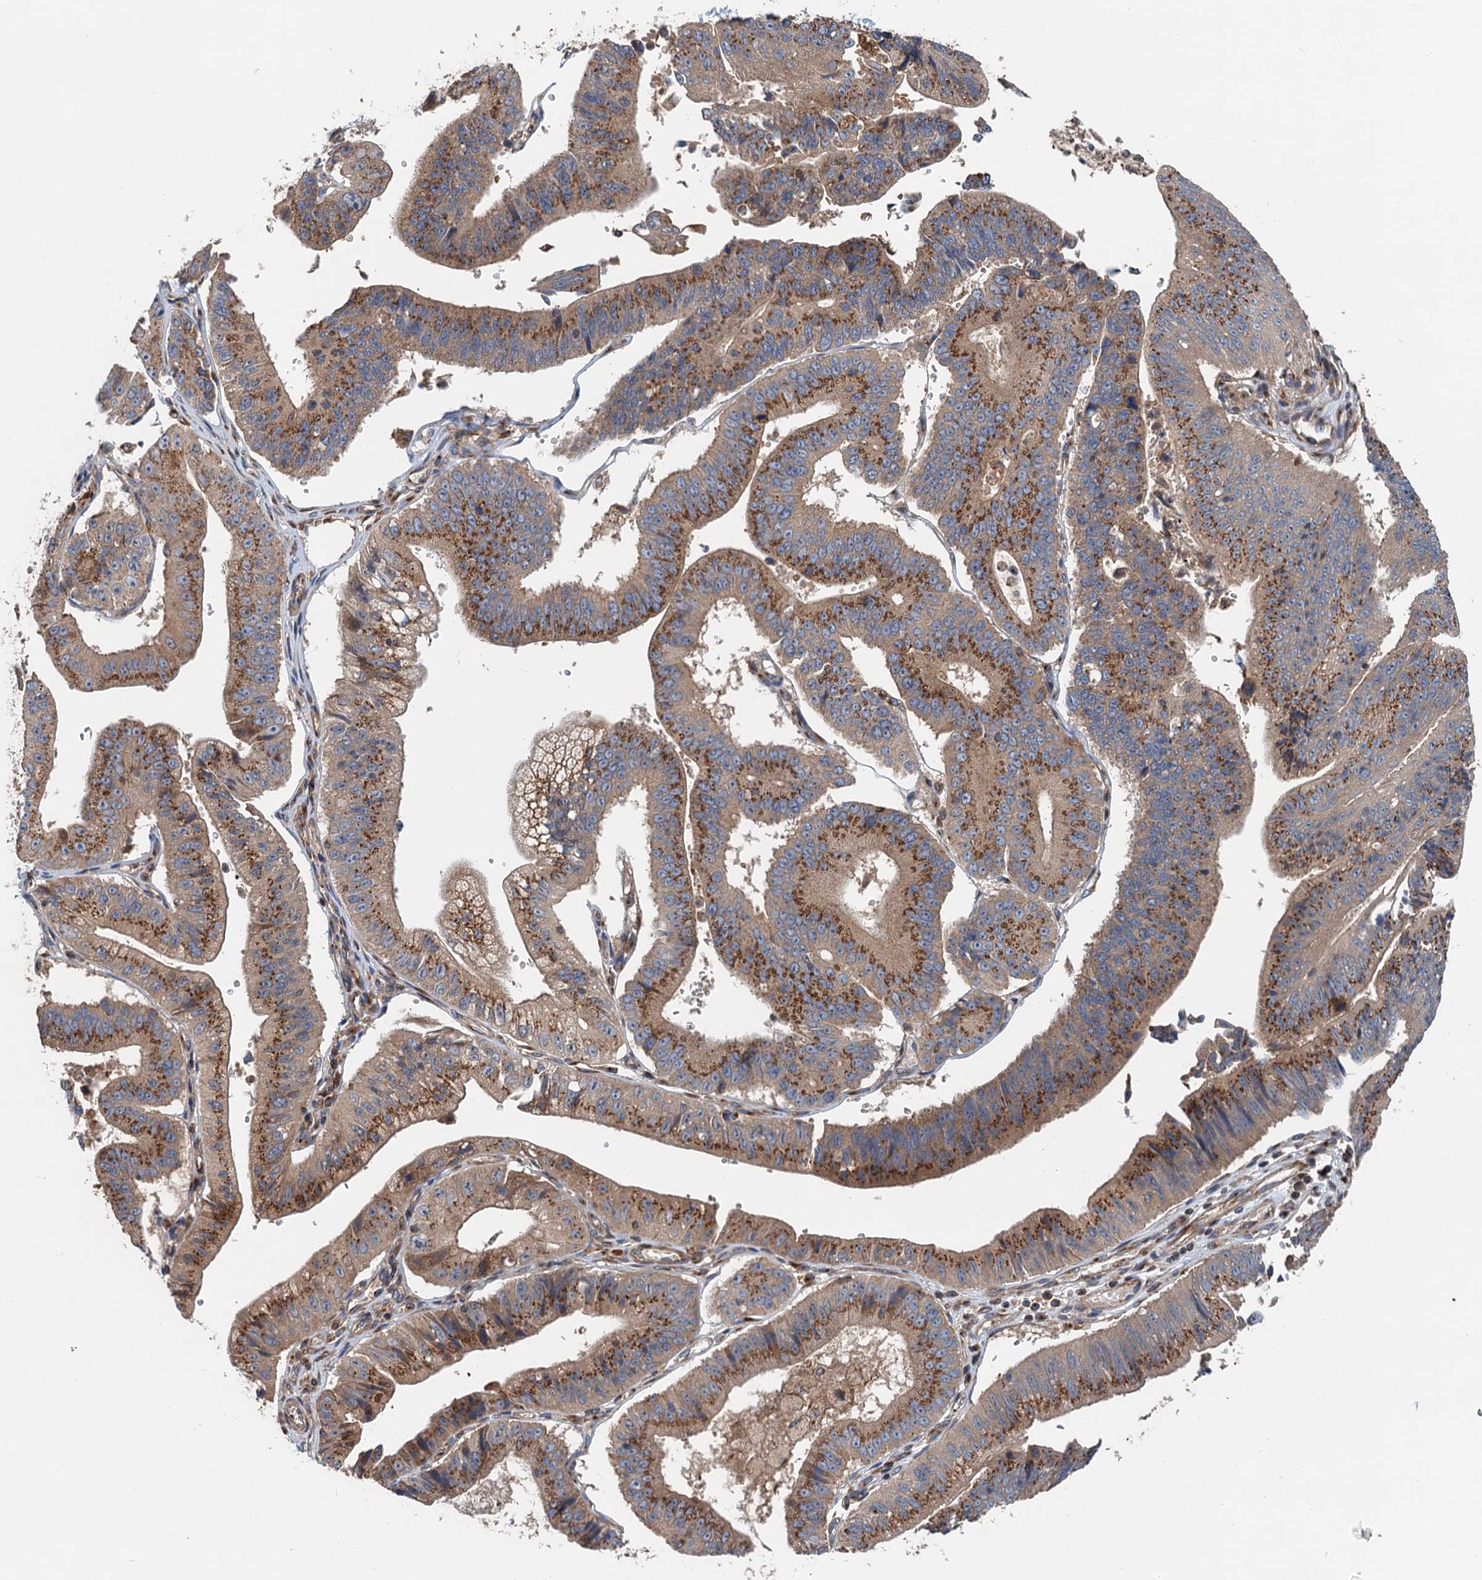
{"staining": {"intensity": "moderate", "quantity": ">75%", "location": "cytoplasmic/membranous"}, "tissue": "stomach cancer", "cell_type": "Tumor cells", "image_type": "cancer", "snomed": [{"axis": "morphology", "description": "Adenocarcinoma, NOS"}, {"axis": "topography", "description": "Stomach"}], "caption": "Brown immunohistochemical staining in human stomach adenocarcinoma demonstrates moderate cytoplasmic/membranous expression in about >75% of tumor cells.", "gene": "ANKRD26", "patient": {"sex": "male", "age": 59}}